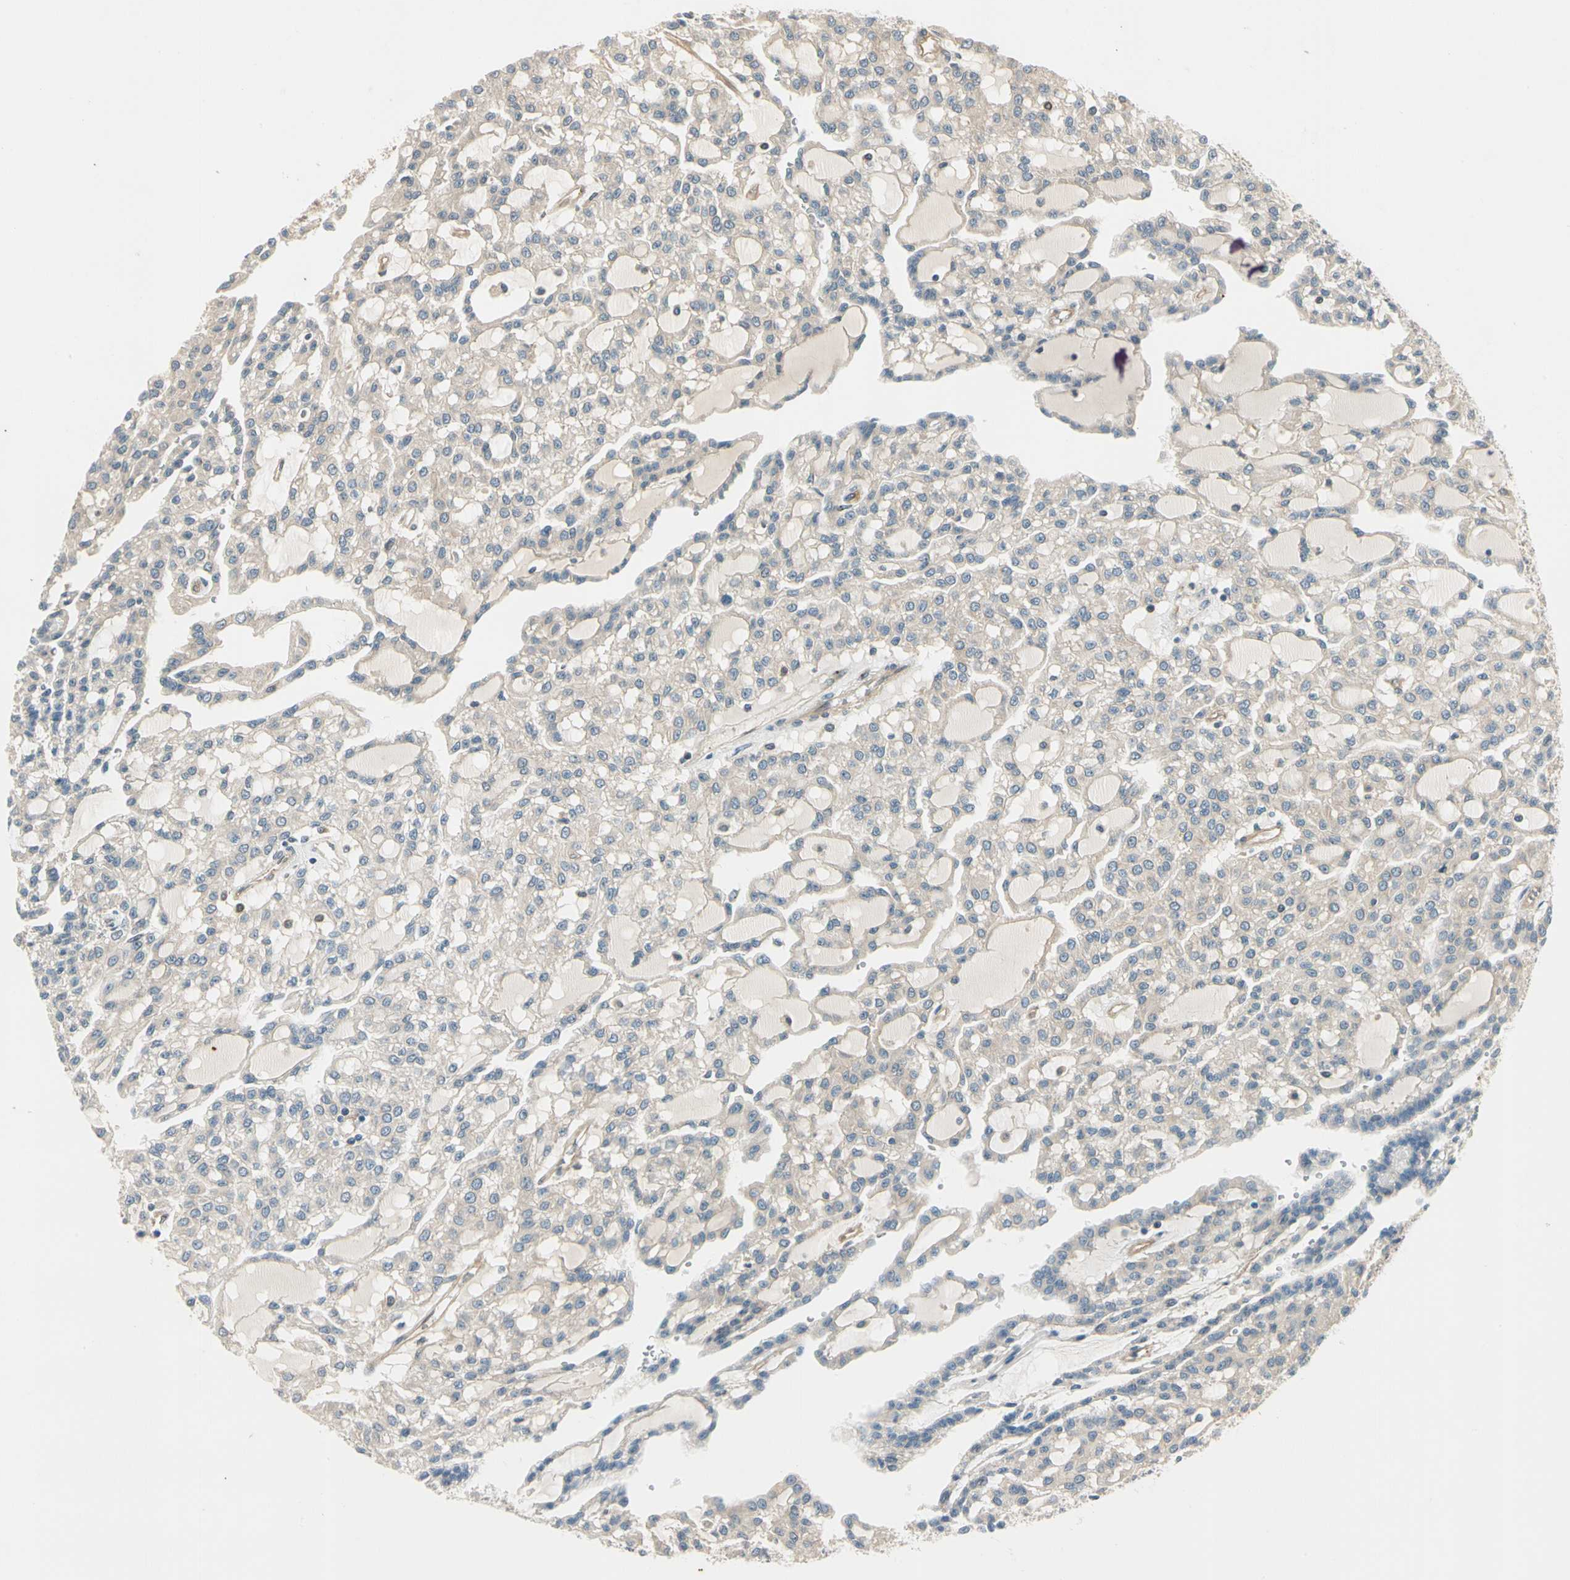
{"staining": {"intensity": "weak", "quantity": ">75%", "location": "cytoplasmic/membranous"}, "tissue": "renal cancer", "cell_type": "Tumor cells", "image_type": "cancer", "snomed": [{"axis": "morphology", "description": "Adenocarcinoma, NOS"}, {"axis": "topography", "description": "Kidney"}], "caption": "IHC (DAB (3,3'-diaminobenzidine)) staining of human renal adenocarcinoma reveals weak cytoplasmic/membranous protein positivity in approximately >75% of tumor cells.", "gene": "ROCK2", "patient": {"sex": "male", "age": 63}}